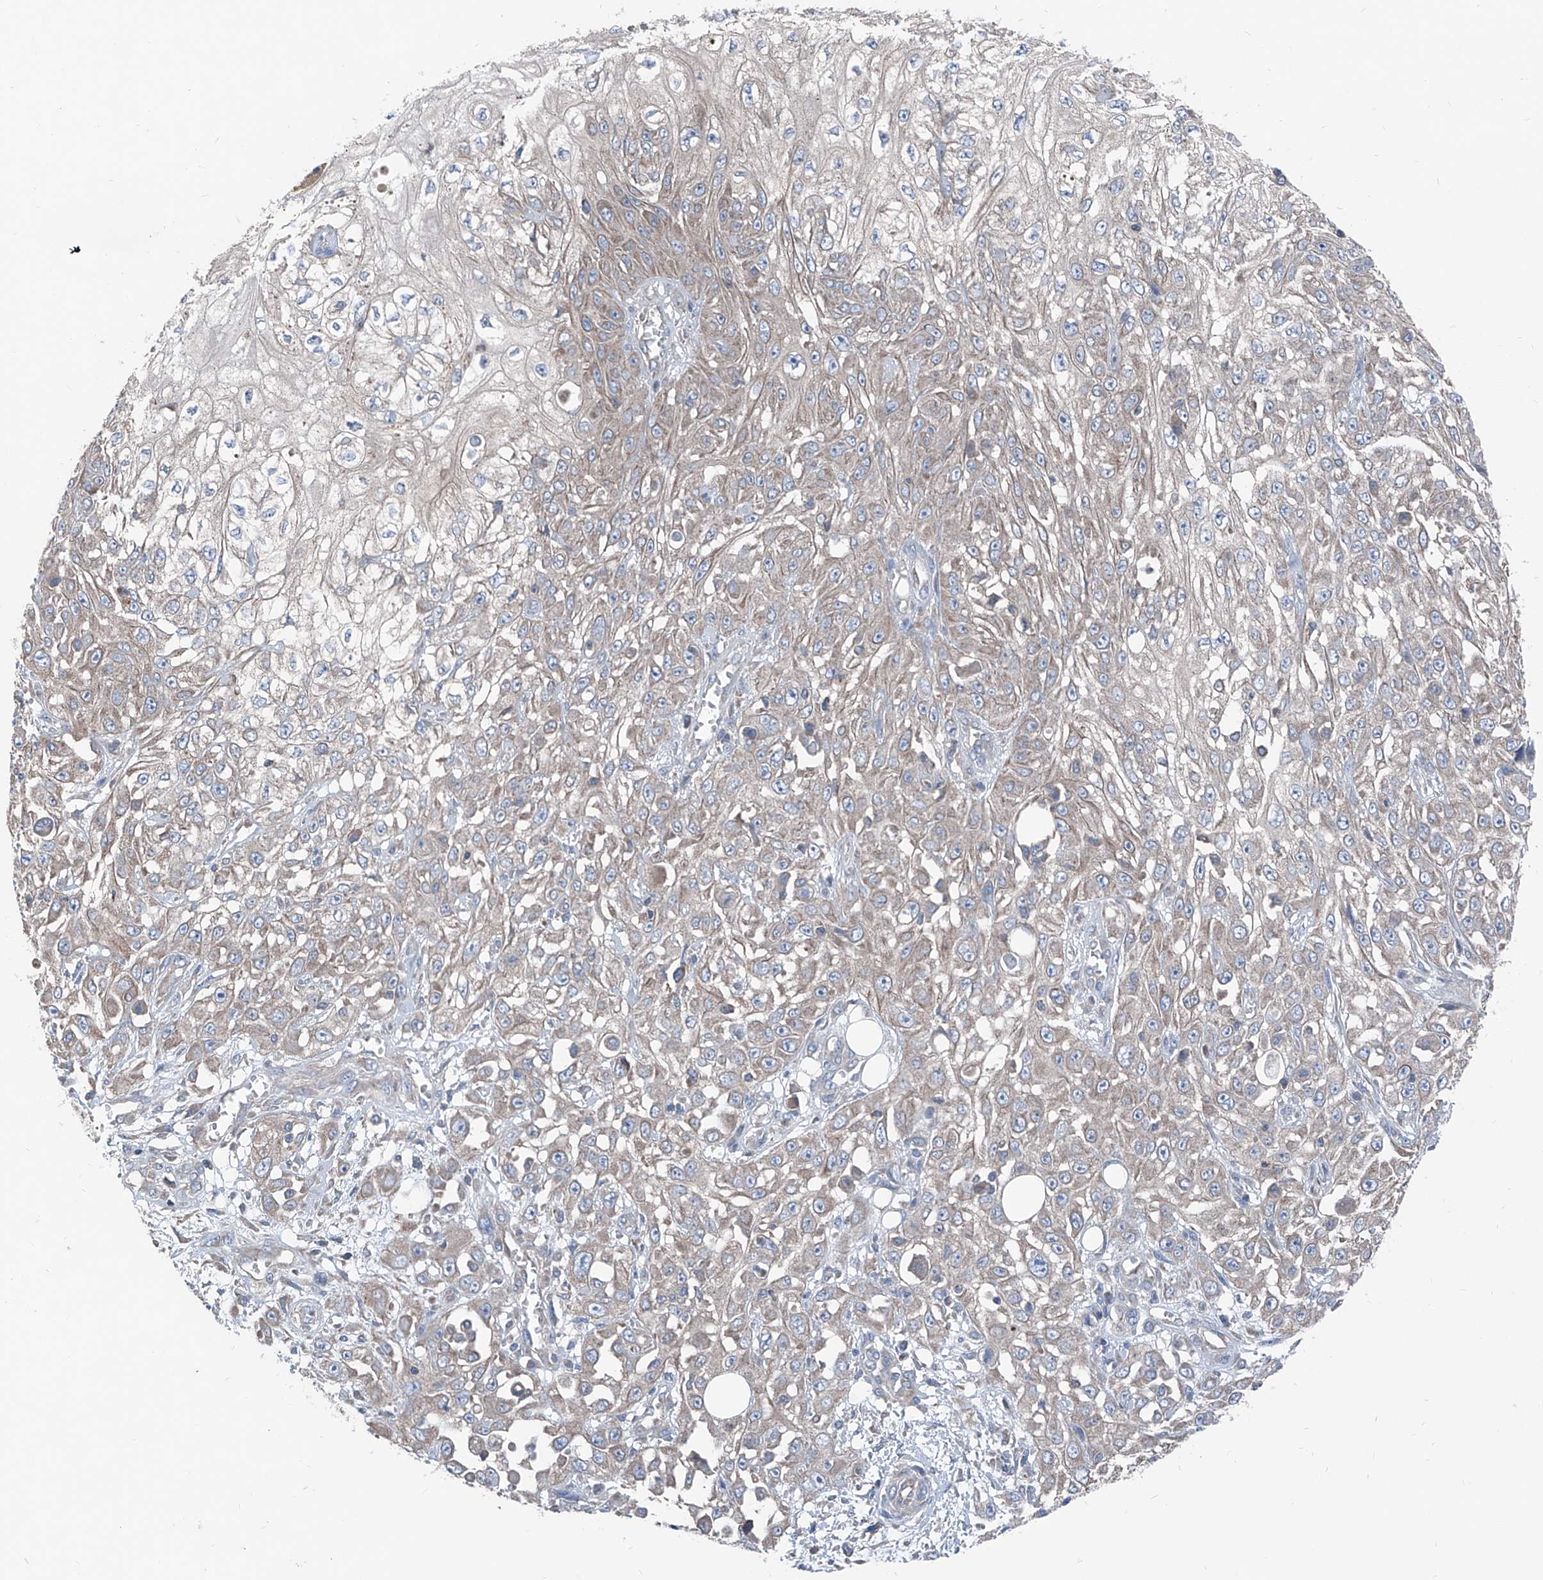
{"staining": {"intensity": "weak", "quantity": "<25%", "location": "cytoplasmic/membranous"}, "tissue": "skin cancer", "cell_type": "Tumor cells", "image_type": "cancer", "snomed": [{"axis": "morphology", "description": "Squamous cell carcinoma, NOS"}, {"axis": "morphology", "description": "Squamous cell carcinoma, metastatic, NOS"}, {"axis": "topography", "description": "Skin"}, {"axis": "topography", "description": "Lymph node"}], "caption": "Human skin squamous cell carcinoma stained for a protein using IHC shows no staining in tumor cells.", "gene": "GPAT3", "patient": {"sex": "male", "age": 75}}